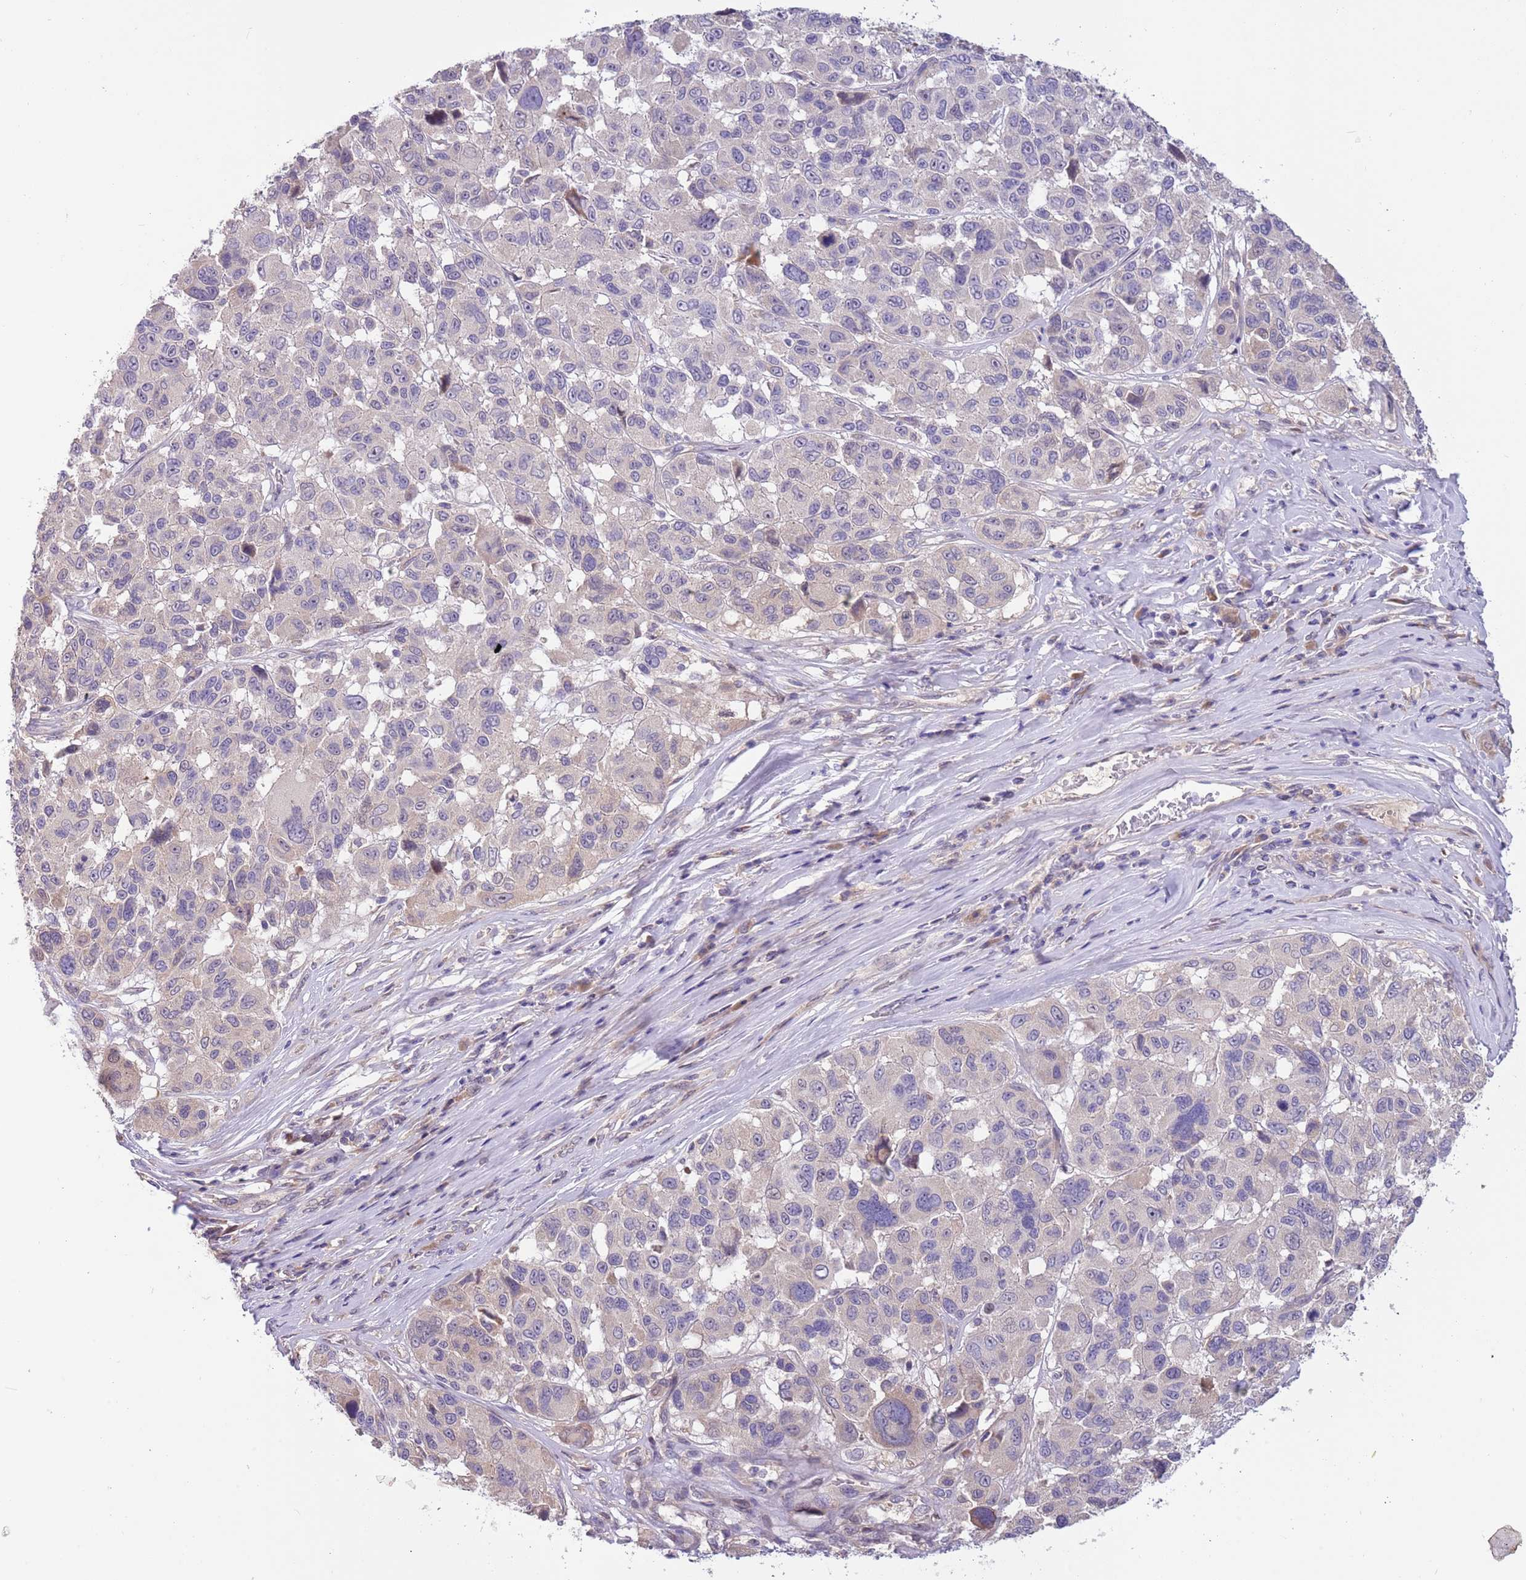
{"staining": {"intensity": "negative", "quantity": "none", "location": "none"}, "tissue": "melanoma", "cell_type": "Tumor cells", "image_type": "cancer", "snomed": [{"axis": "morphology", "description": "Malignant melanoma, NOS"}, {"axis": "topography", "description": "Skin"}], "caption": "Protein analysis of melanoma demonstrates no significant staining in tumor cells.", "gene": "CABYR", "patient": {"sex": "female", "age": 66}}